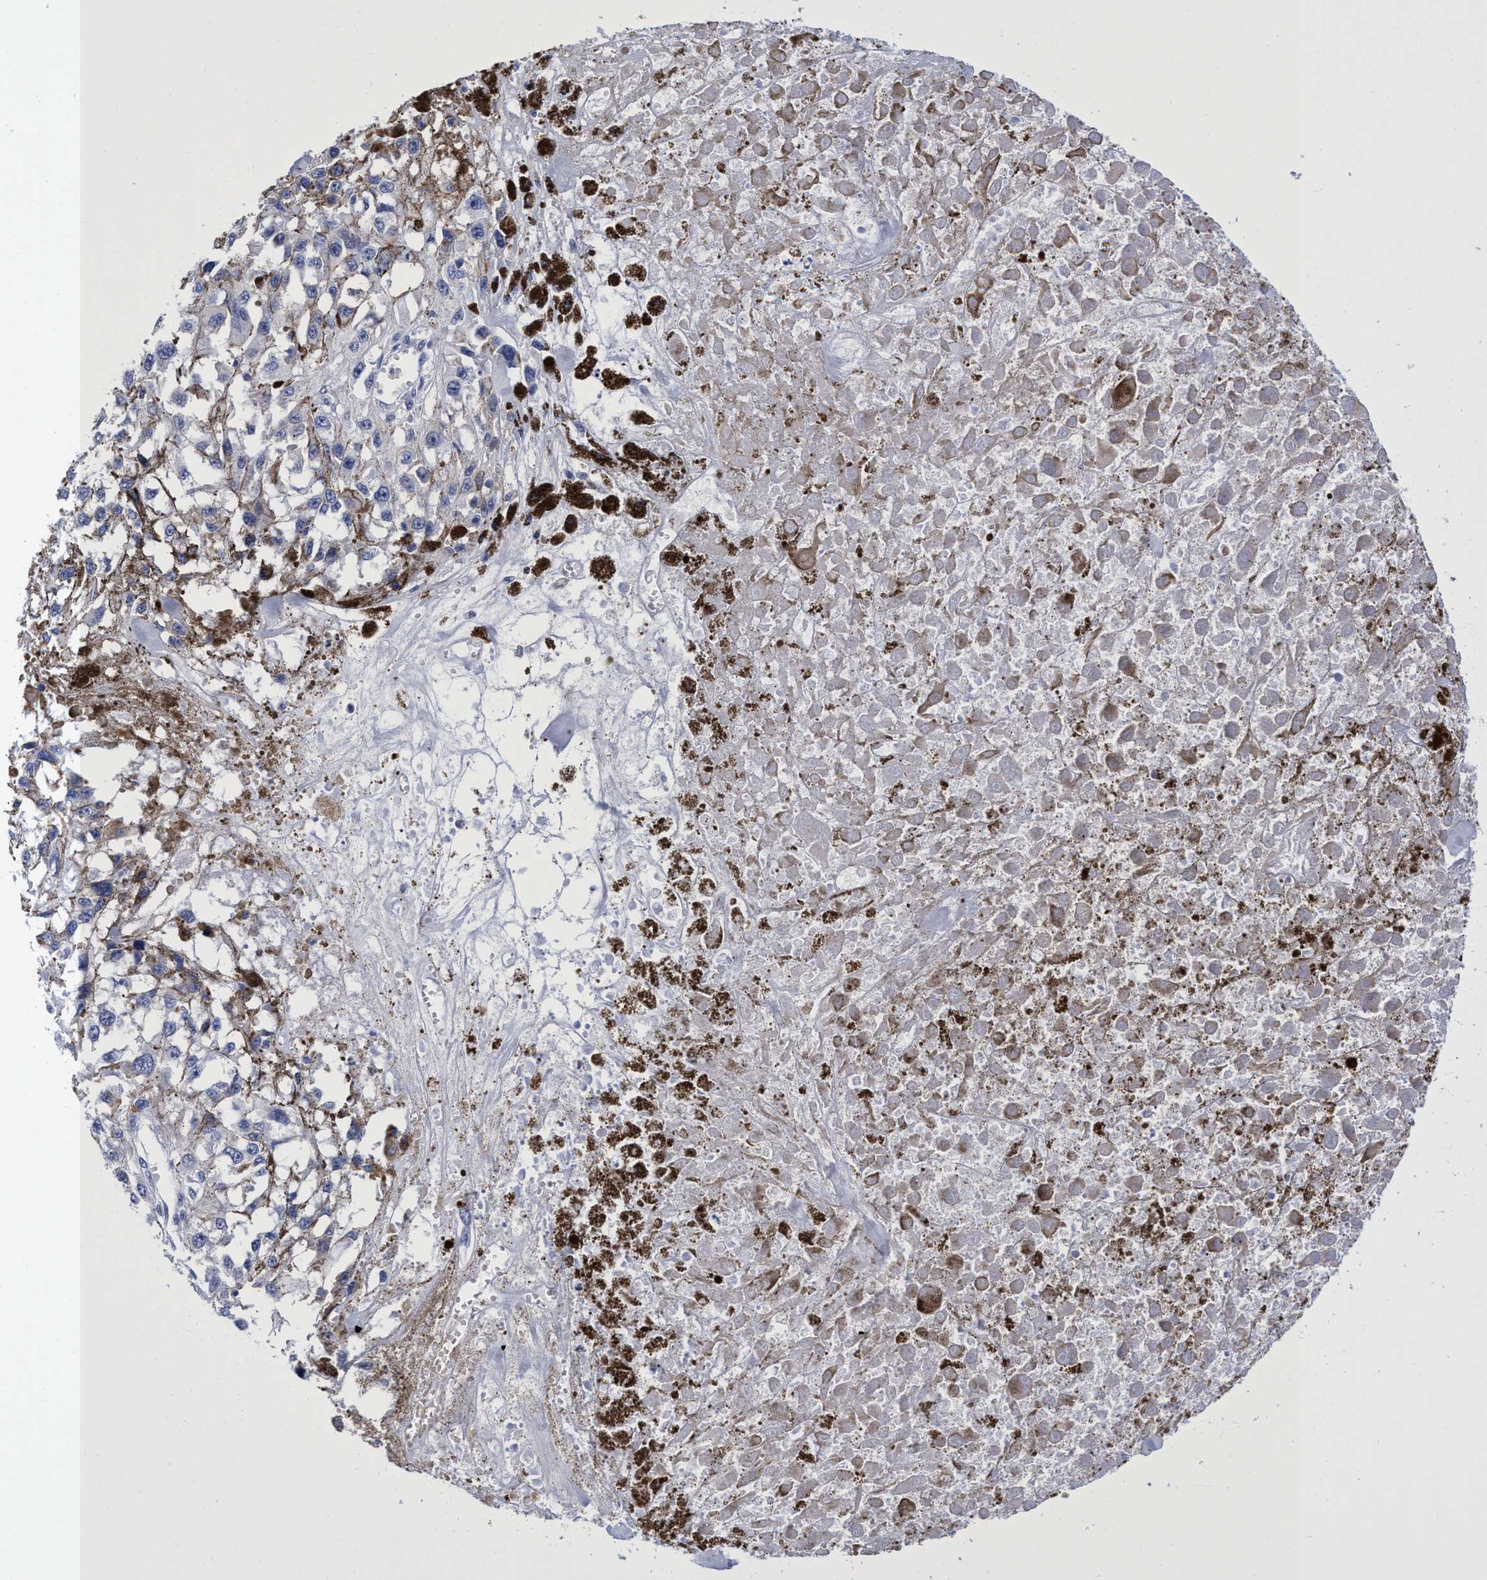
{"staining": {"intensity": "negative", "quantity": "none", "location": "none"}, "tissue": "melanoma", "cell_type": "Tumor cells", "image_type": "cancer", "snomed": [{"axis": "morphology", "description": "Malignant melanoma, Metastatic site"}, {"axis": "topography", "description": "Lymph node"}], "caption": "Immunohistochemistry photomicrograph of neoplastic tissue: human melanoma stained with DAB (3,3'-diaminobenzidine) reveals no significant protein positivity in tumor cells. The staining was performed using DAB to visualize the protein expression in brown, while the nuclei were stained in blue with hematoxylin (Magnification: 20x).", "gene": "PLPPR1", "patient": {"sex": "male", "age": 59}}